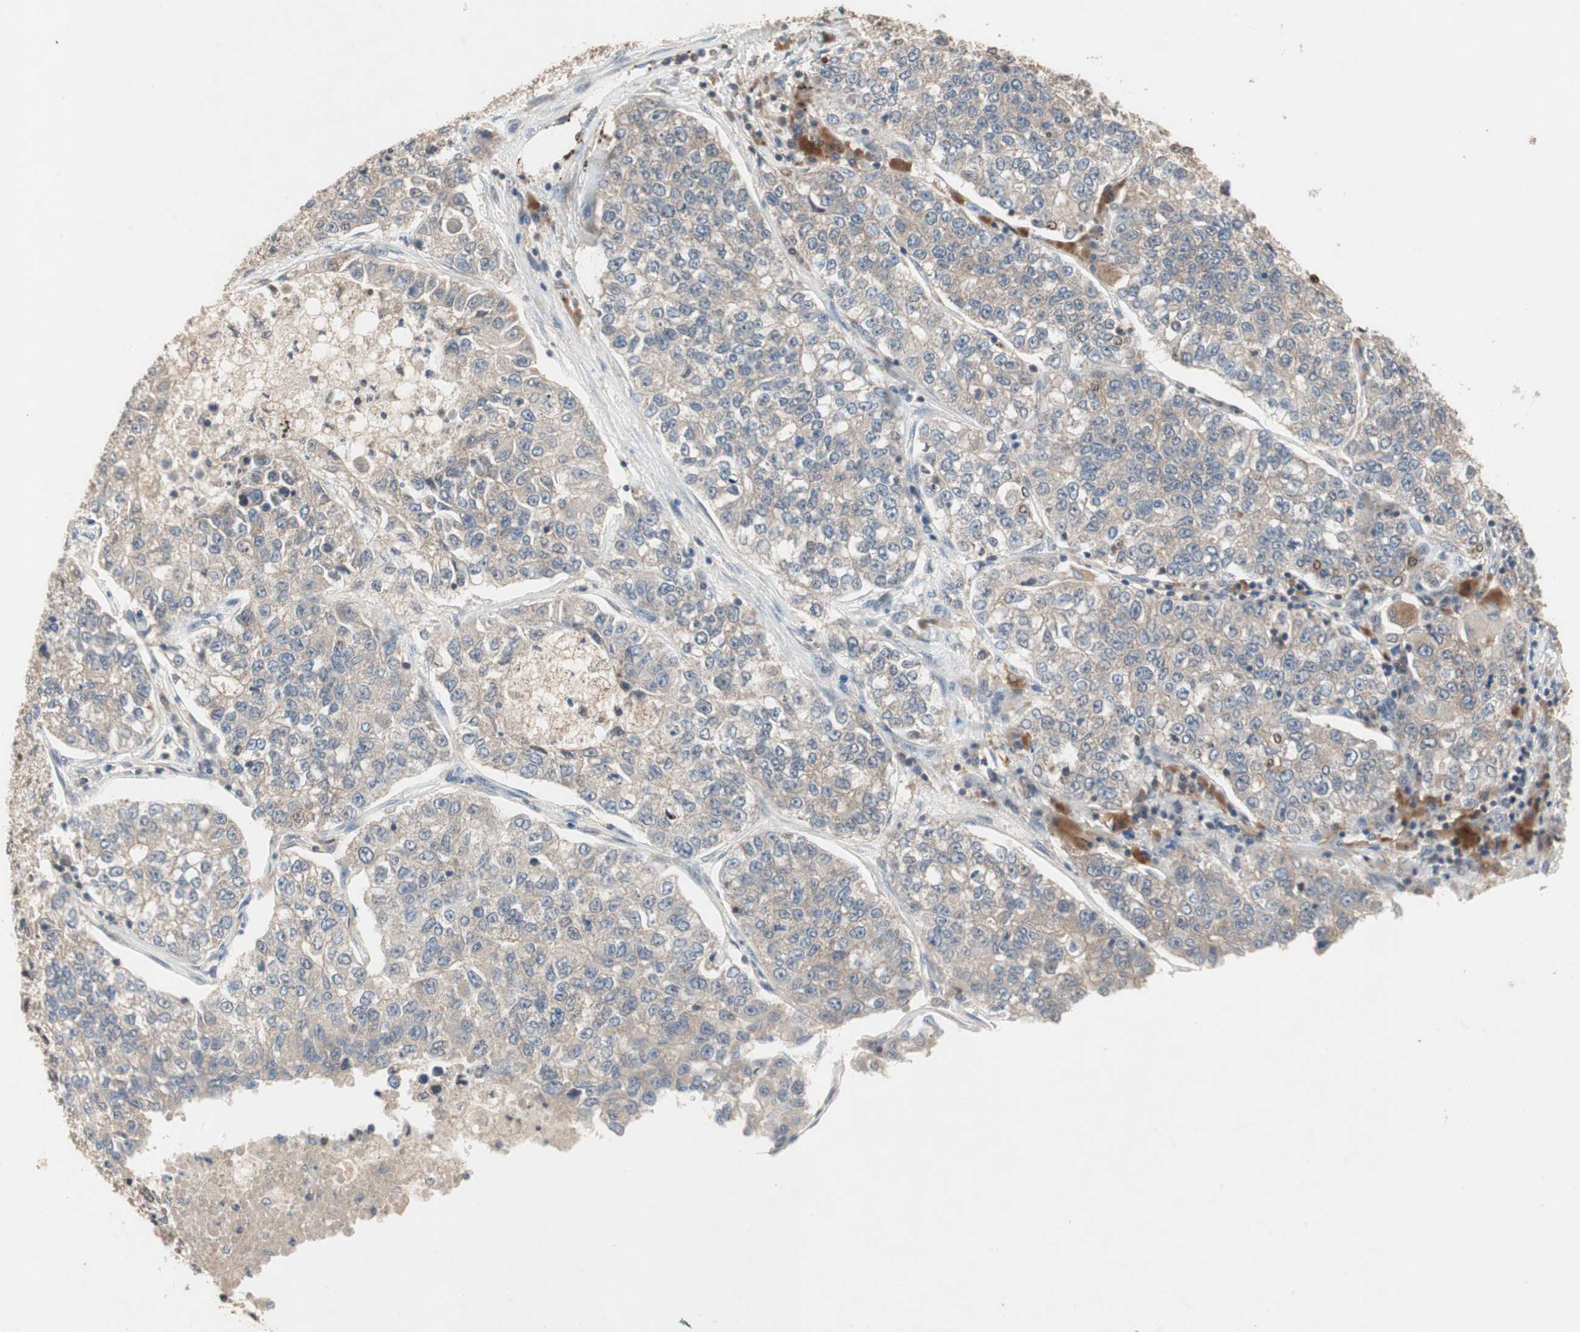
{"staining": {"intensity": "weak", "quantity": ">75%", "location": "cytoplasmic/membranous"}, "tissue": "lung cancer", "cell_type": "Tumor cells", "image_type": "cancer", "snomed": [{"axis": "morphology", "description": "Adenocarcinoma, NOS"}, {"axis": "topography", "description": "Lung"}], "caption": "This micrograph shows IHC staining of lung adenocarcinoma, with low weak cytoplasmic/membranous staining in approximately >75% of tumor cells.", "gene": "GART", "patient": {"sex": "male", "age": 49}}